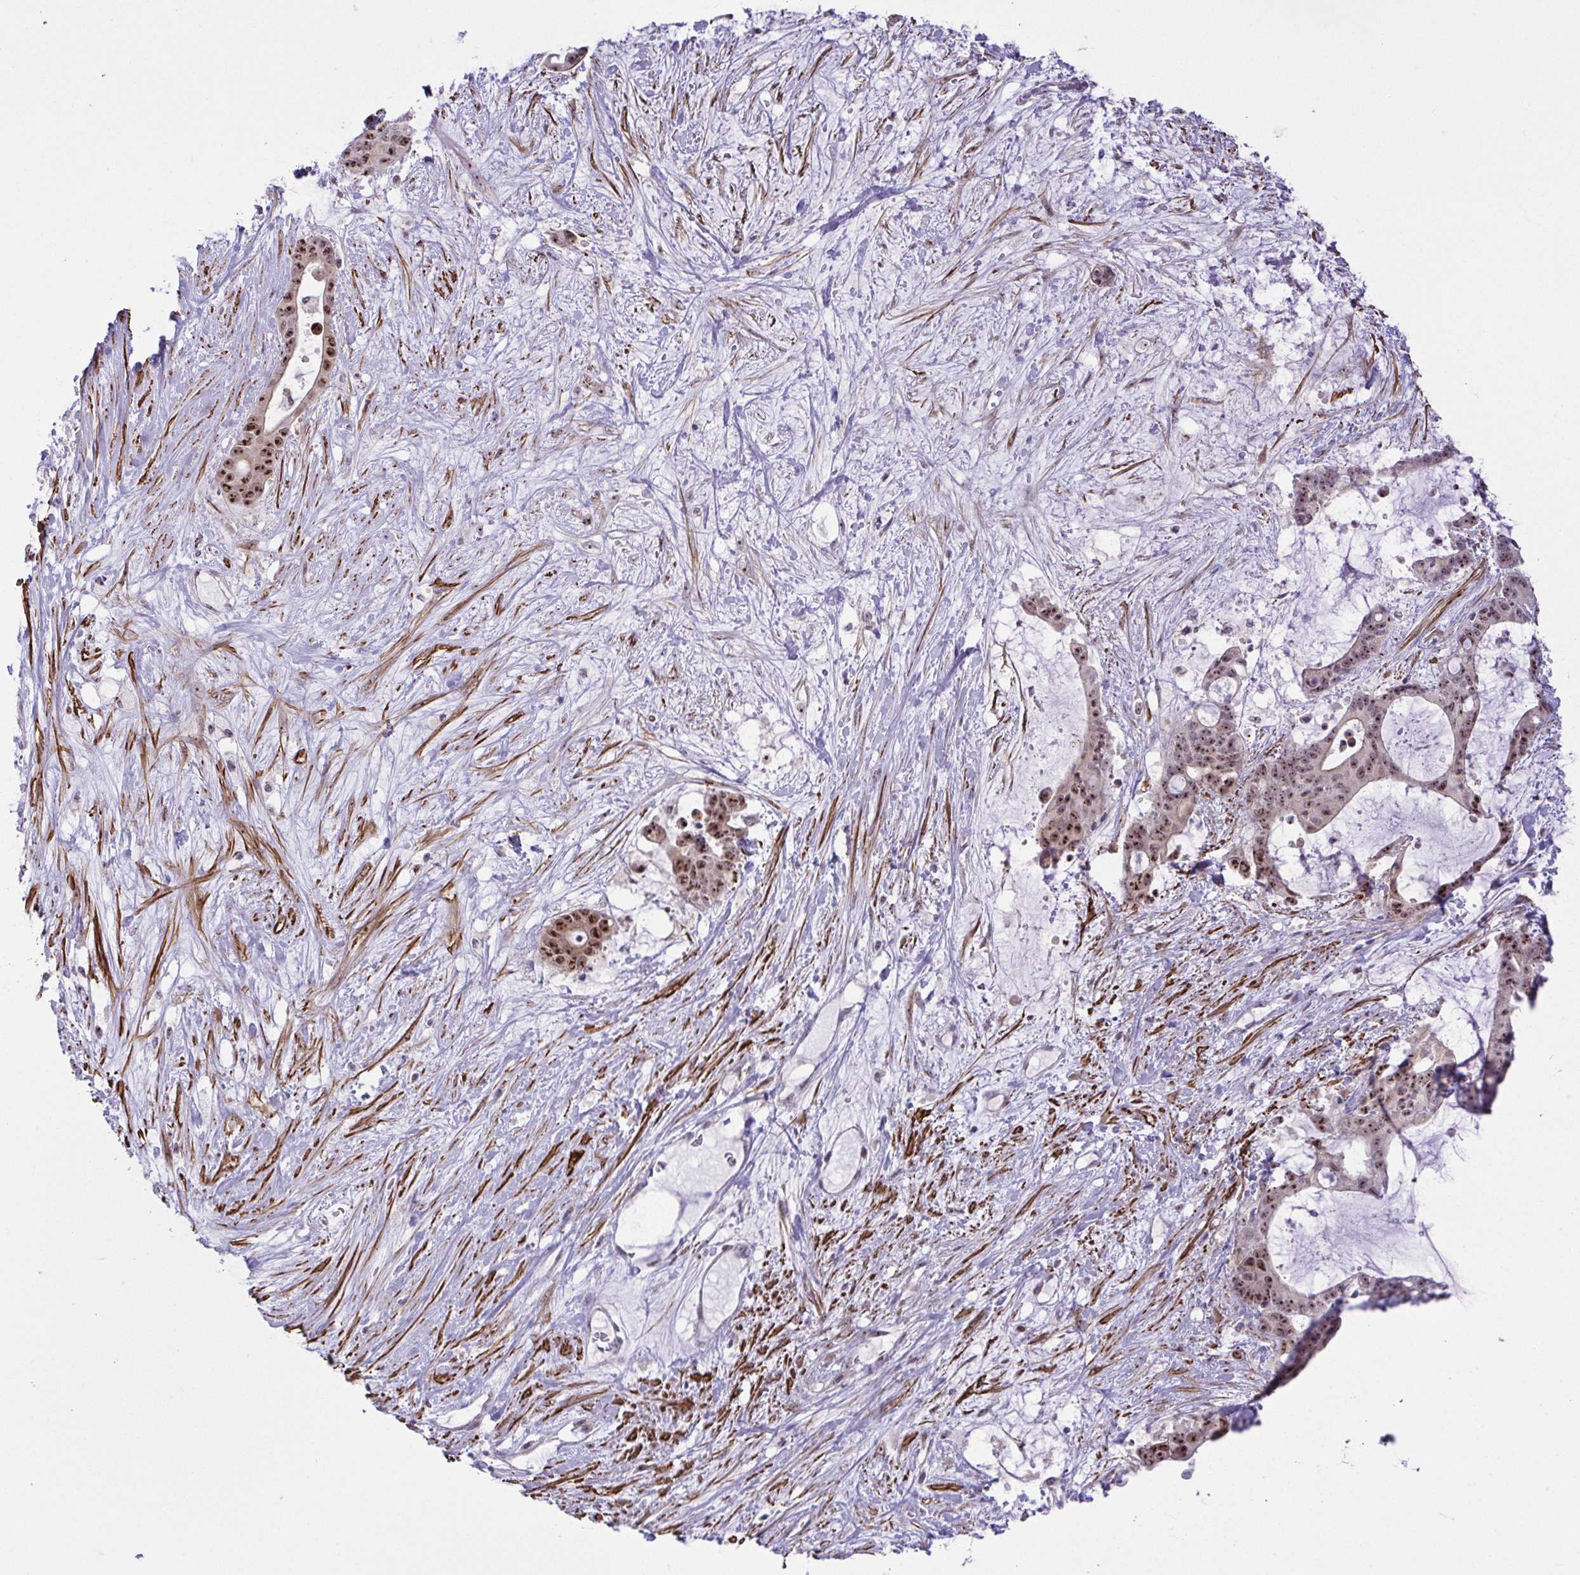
{"staining": {"intensity": "moderate", "quantity": ">75%", "location": "nuclear"}, "tissue": "liver cancer", "cell_type": "Tumor cells", "image_type": "cancer", "snomed": [{"axis": "morphology", "description": "Normal tissue, NOS"}, {"axis": "morphology", "description": "Cholangiocarcinoma"}, {"axis": "topography", "description": "Liver"}, {"axis": "topography", "description": "Peripheral nerve tissue"}], "caption": "Cholangiocarcinoma (liver) stained with DAB IHC shows medium levels of moderate nuclear expression in approximately >75% of tumor cells.", "gene": "RSL24D1", "patient": {"sex": "female", "age": 73}}